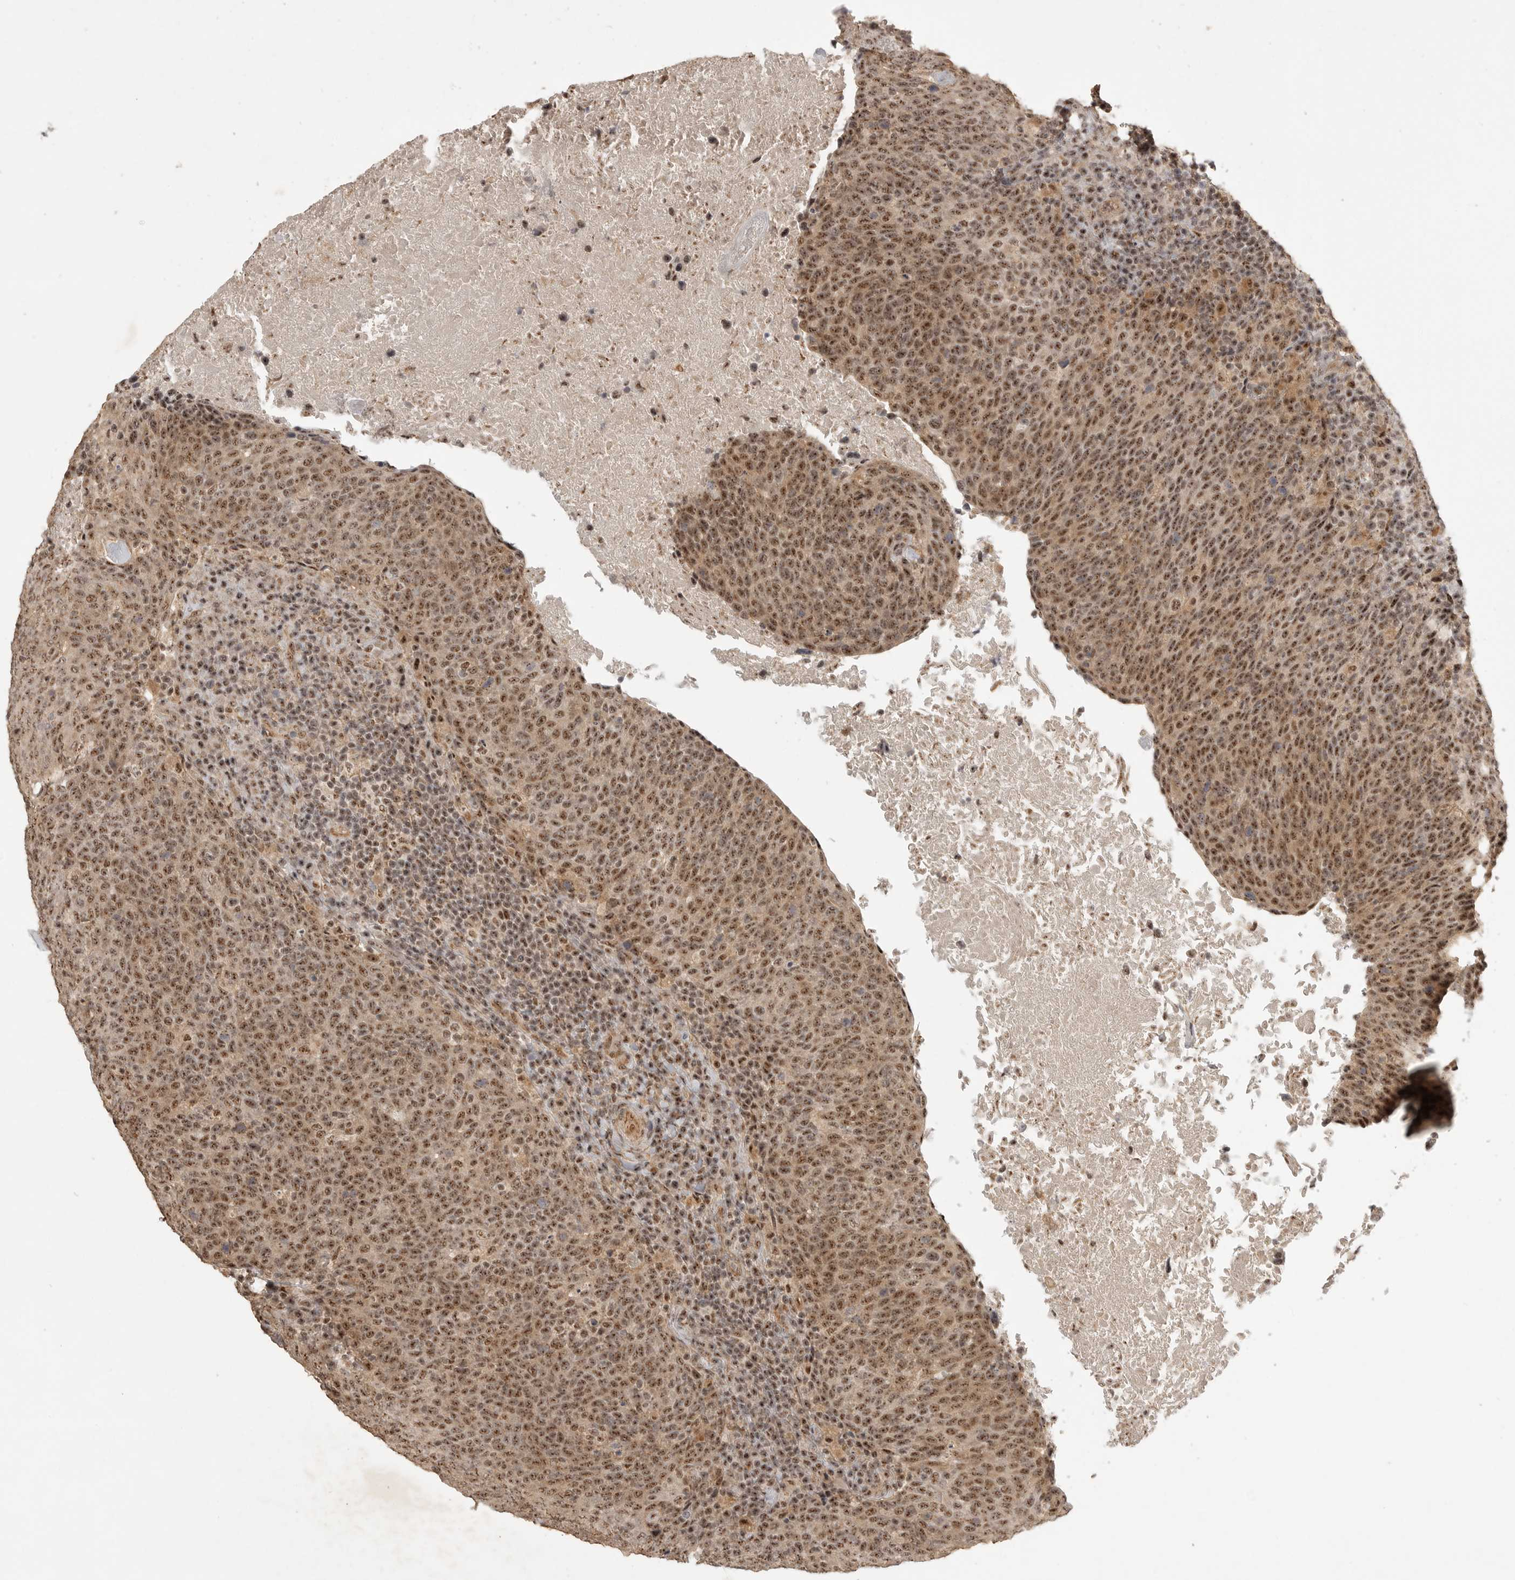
{"staining": {"intensity": "strong", "quantity": ">75%", "location": "nuclear"}, "tissue": "head and neck cancer", "cell_type": "Tumor cells", "image_type": "cancer", "snomed": [{"axis": "morphology", "description": "Squamous cell carcinoma, NOS"}, {"axis": "morphology", "description": "Squamous cell carcinoma, metastatic, NOS"}, {"axis": "topography", "description": "Lymph node"}, {"axis": "topography", "description": "Head-Neck"}], "caption": "Immunohistochemistry (IHC) photomicrograph of human squamous cell carcinoma (head and neck) stained for a protein (brown), which exhibits high levels of strong nuclear expression in approximately >75% of tumor cells.", "gene": "POMP", "patient": {"sex": "male", "age": 62}}